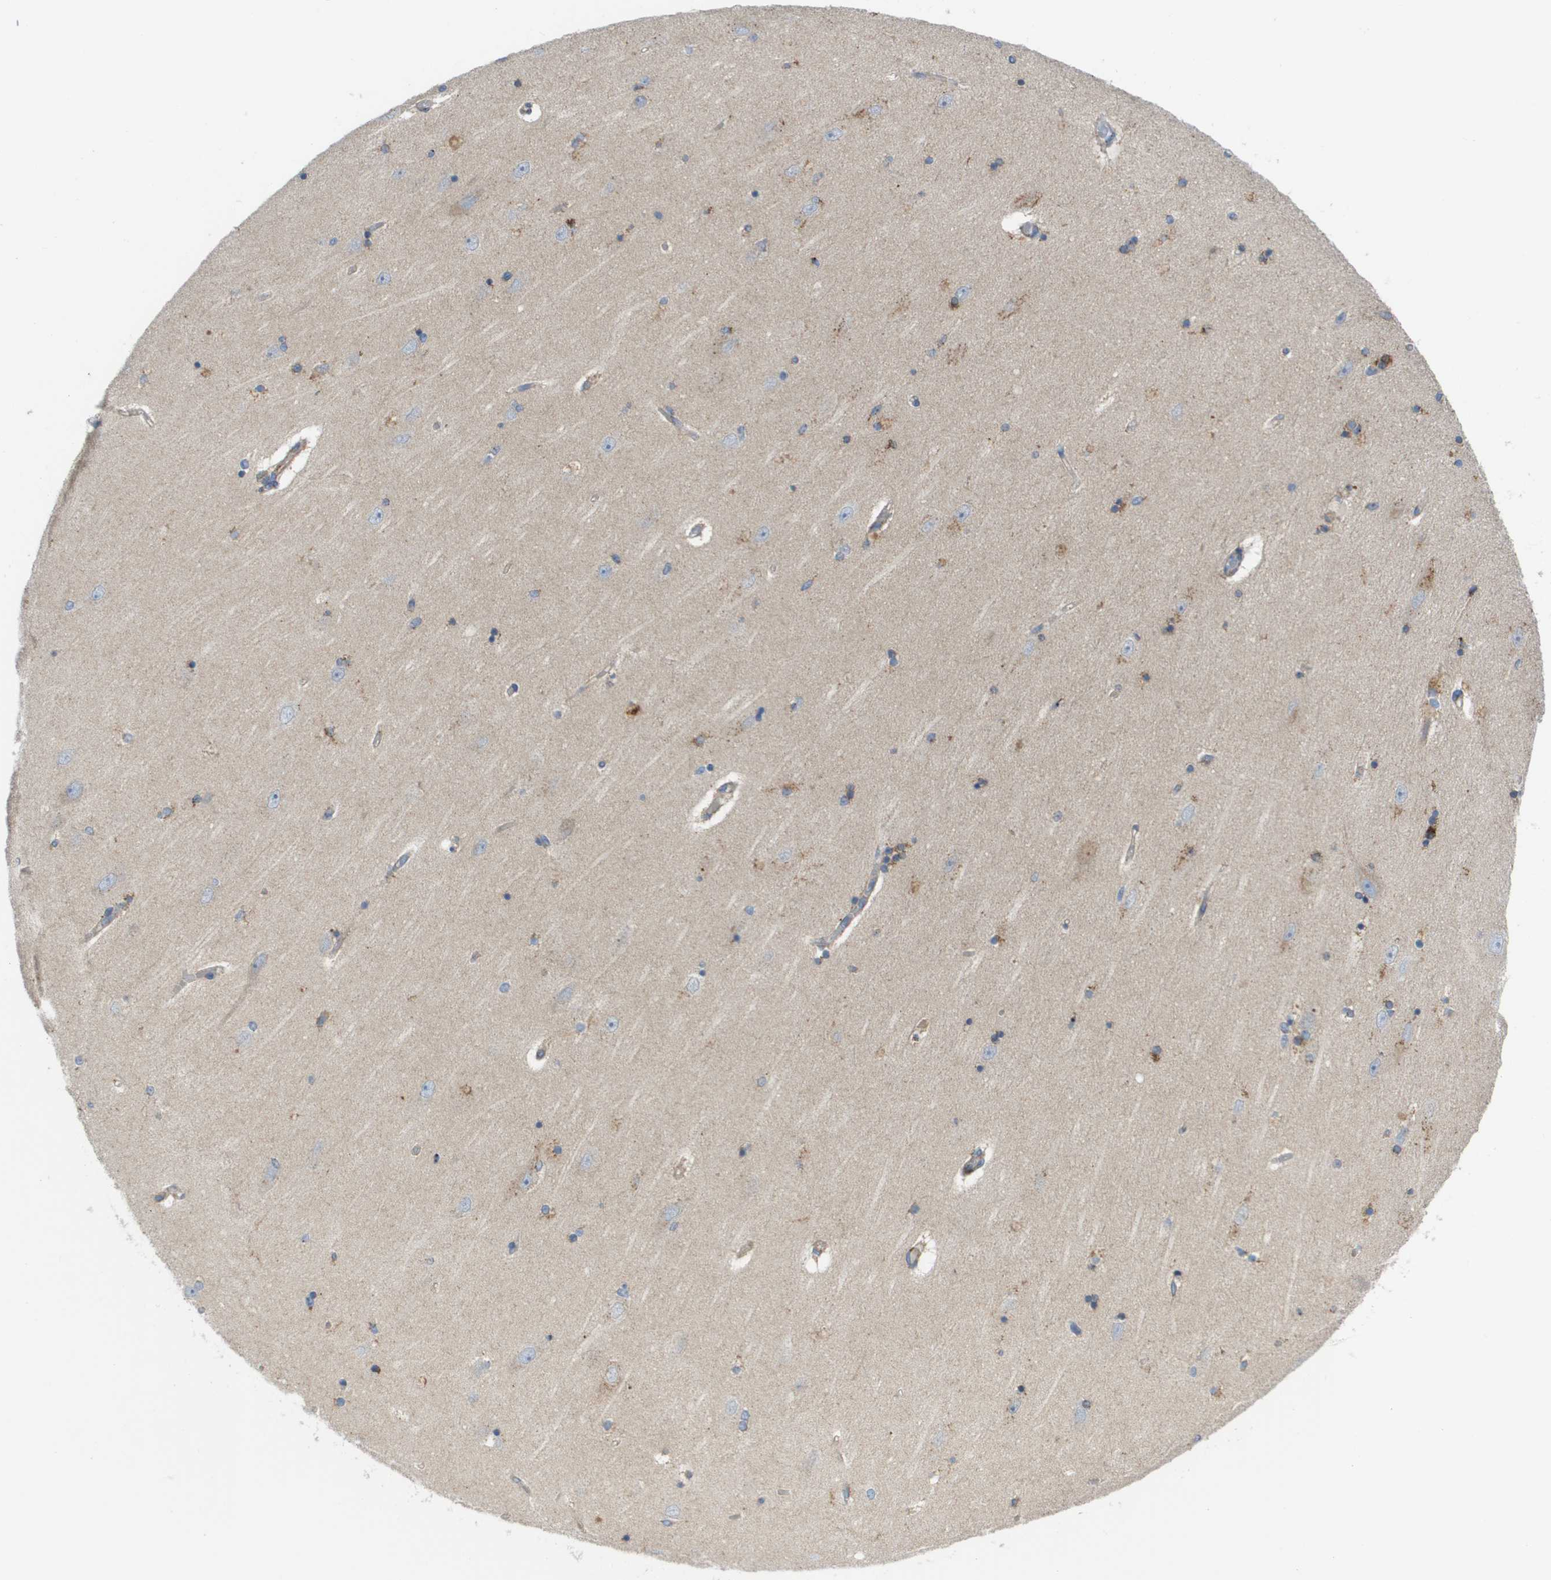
{"staining": {"intensity": "moderate", "quantity": "<25%", "location": "cytoplasmic/membranous"}, "tissue": "hippocampus", "cell_type": "Glial cells", "image_type": "normal", "snomed": [{"axis": "morphology", "description": "Normal tissue, NOS"}, {"axis": "topography", "description": "Hippocampus"}], "caption": "Hippocampus stained with DAB (3,3'-diaminobenzidine) immunohistochemistry demonstrates low levels of moderate cytoplasmic/membranous positivity in approximately <25% of glial cells.", "gene": "FIS1", "patient": {"sex": "female", "age": 54}}